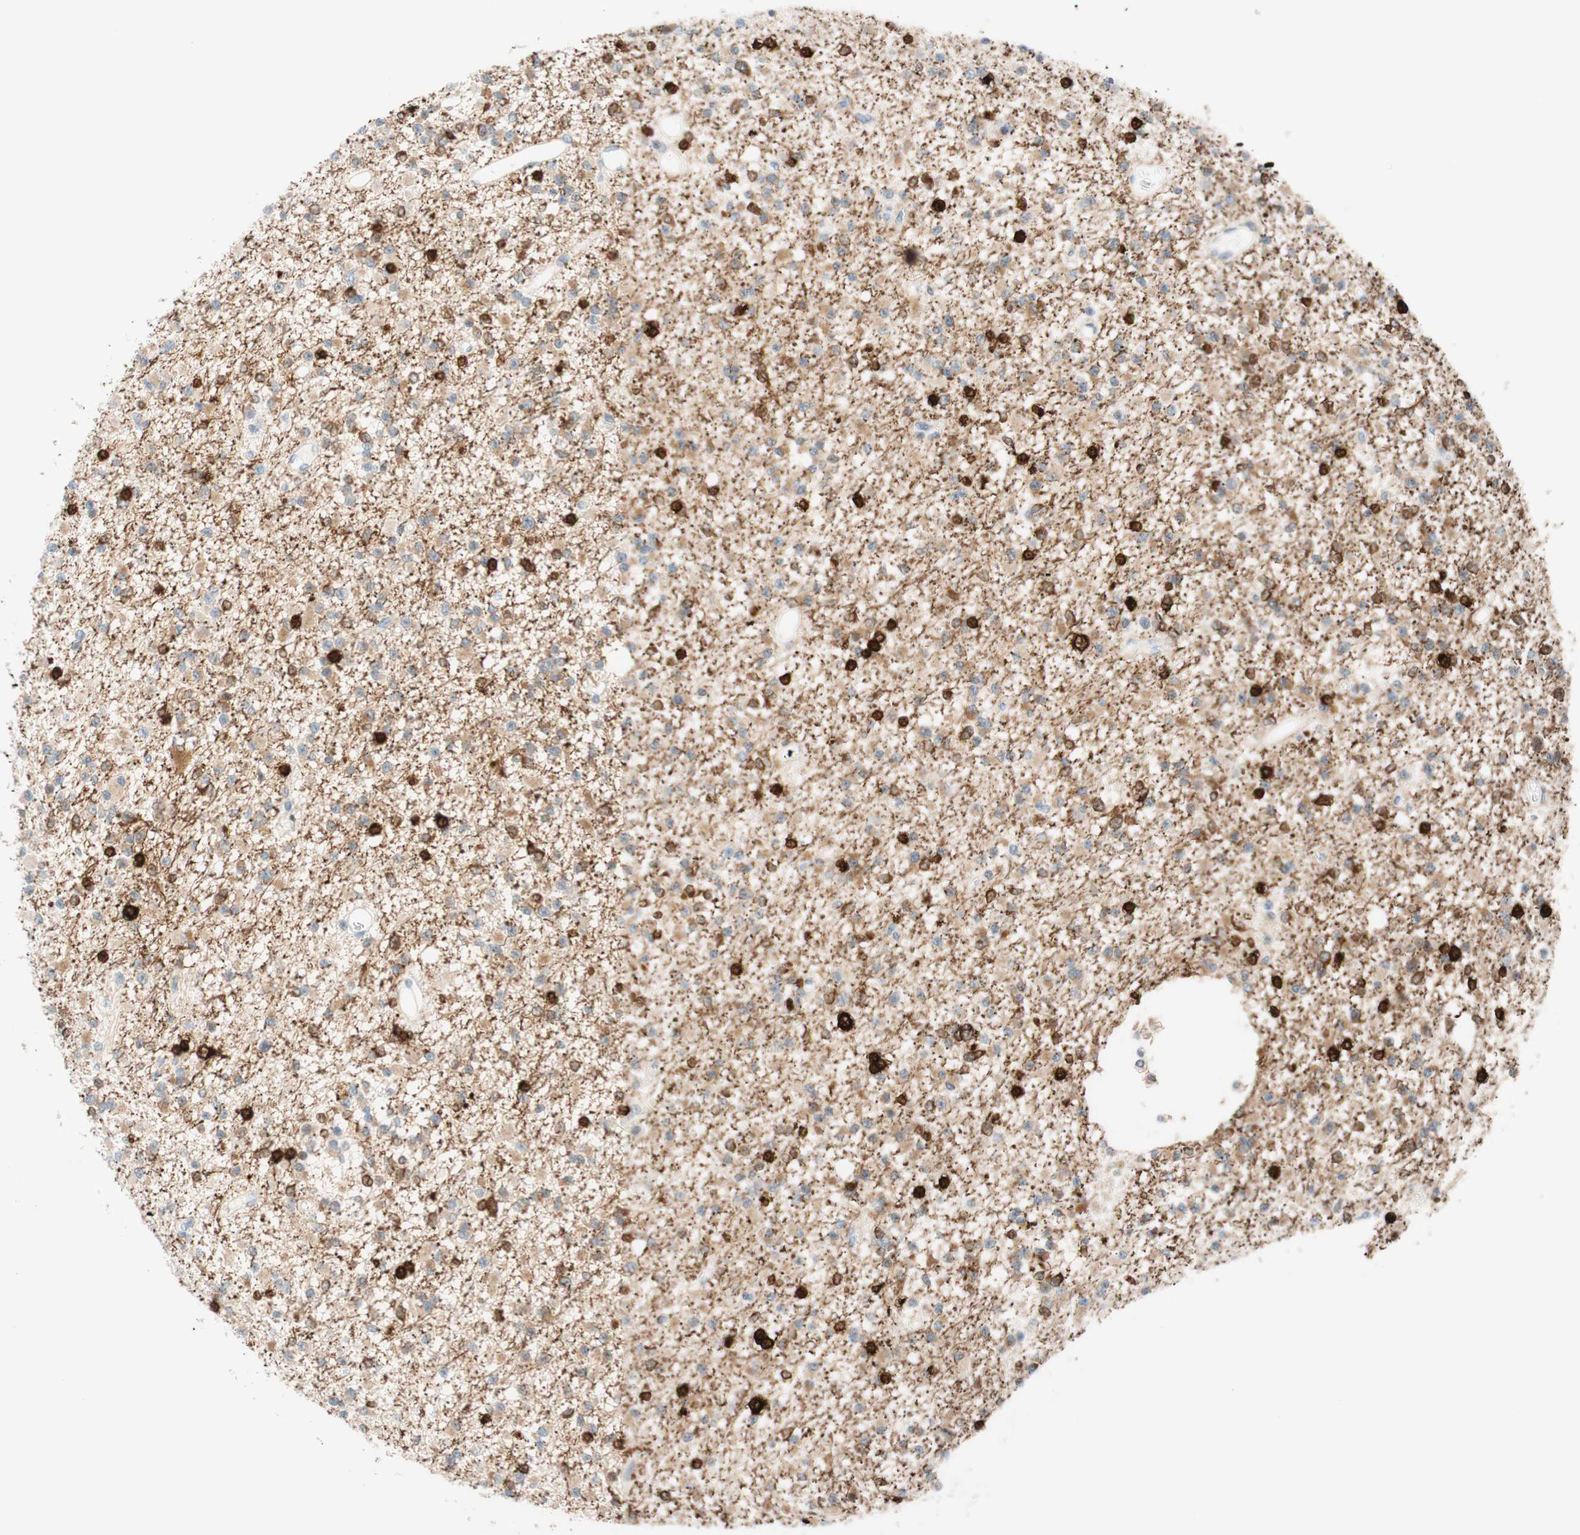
{"staining": {"intensity": "strong", "quantity": "25%-75%", "location": "cytoplasmic/membranous,nuclear"}, "tissue": "glioma", "cell_type": "Tumor cells", "image_type": "cancer", "snomed": [{"axis": "morphology", "description": "Glioma, malignant, Low grade"}, {"axis": "topography", "description": "Brain"}], "caption": "Tumor cells show high levels of strong cytoplasmic/membranous and nuclear staining in approximately 25%-75% of cells in human glioma. The staining was performed using DAB (3,3'-diaminobenzidine) to visualize the protein expression in brown, while the nuclei were stained in blue with hematoxylin (Magnification: 20x).", "gene": "STMN1", "patient": {"sex": "female", "age": 22}}